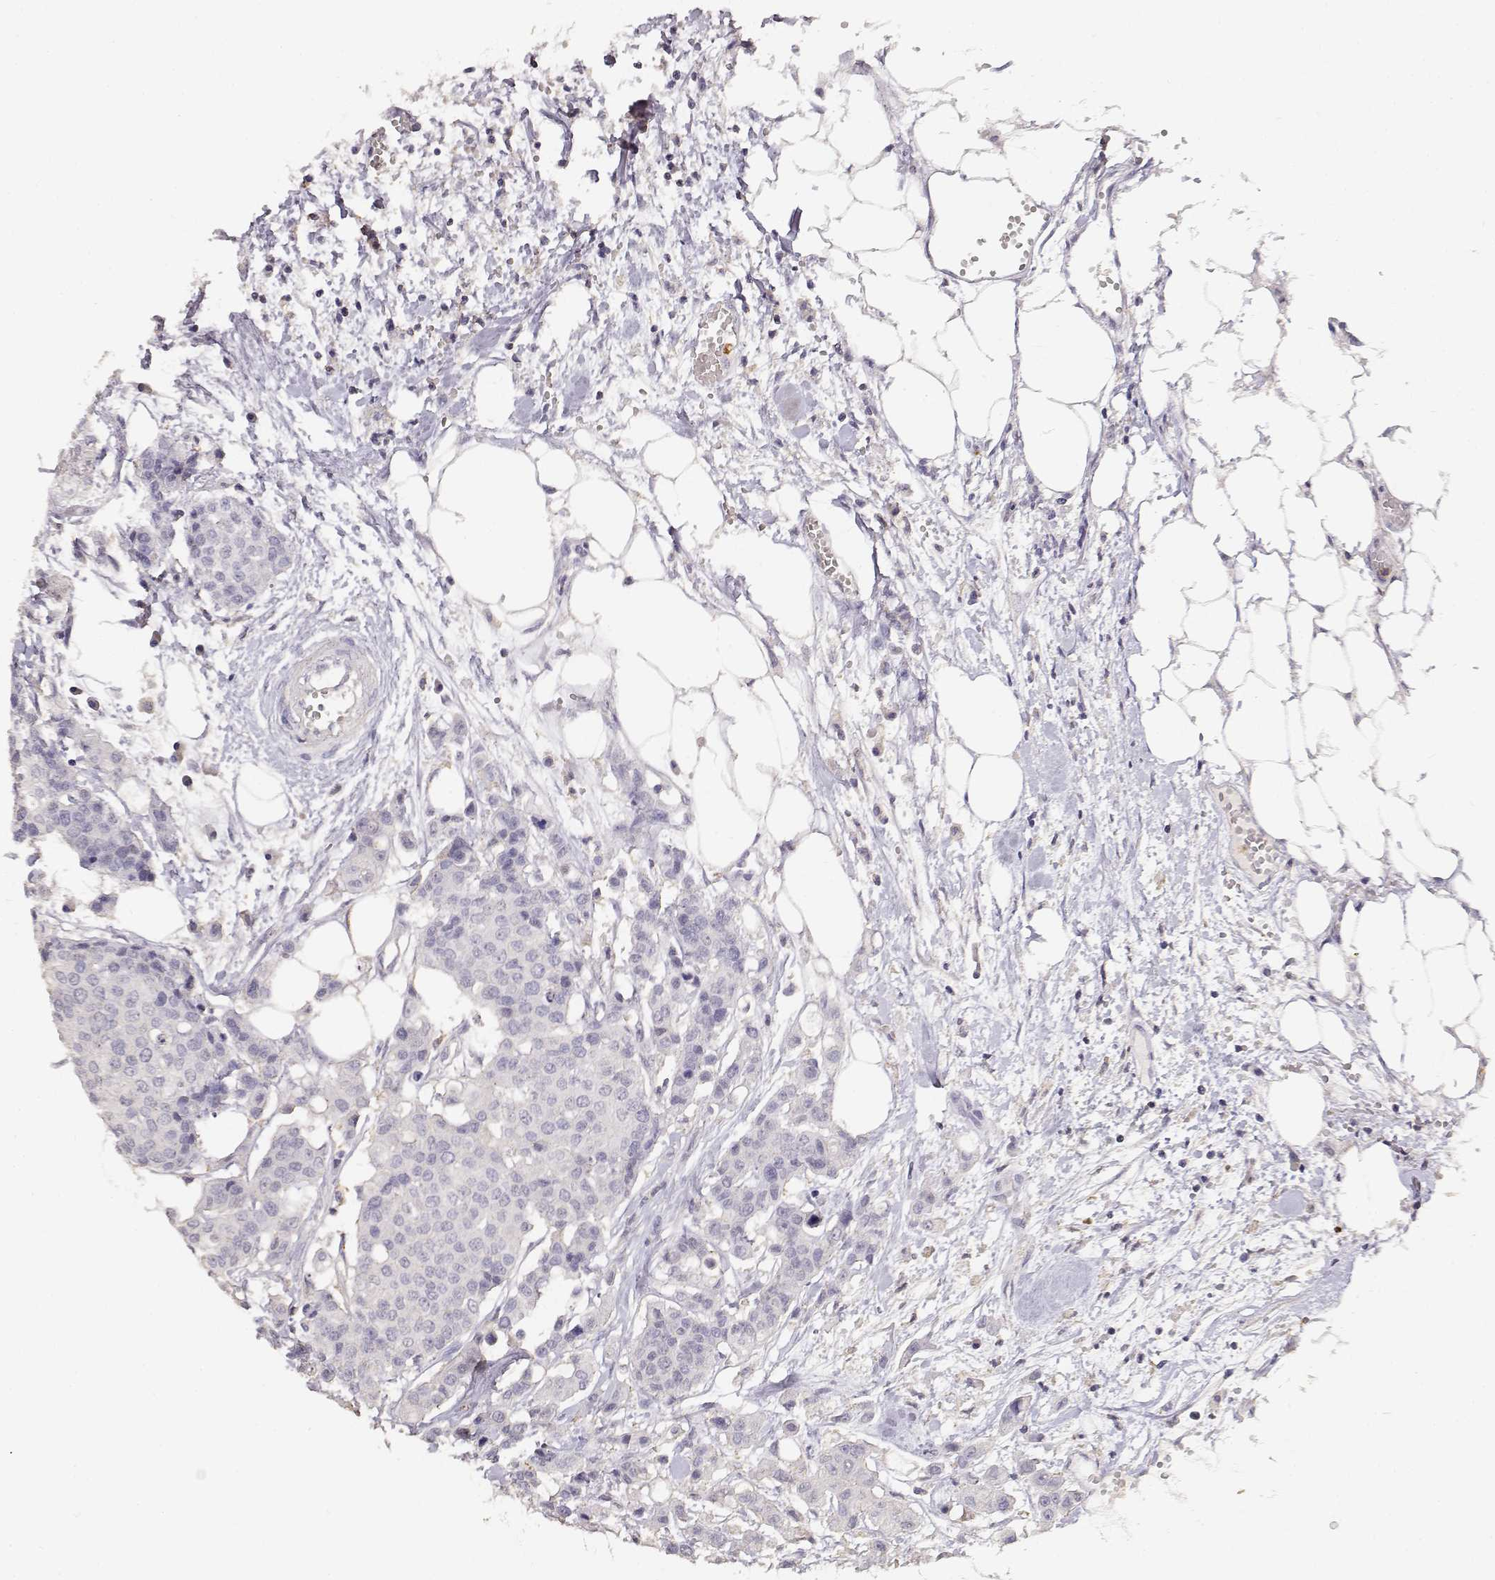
{"staining": {"intensity": "negative", "quantity": "none", "location": "none"}, "tissue": "carcinoid", "cell_type": "Tumor cells", "image_type": "cancer", "snomed": [{"axis": "morphology", "description": "Carcinoid, malignant, NOS"}, {"axis": "topography", "description": "Colon"}], "caption": "Tumor cells show no significant protein positivity in carcinoid.", "gene": "TNFRSF10C", "patient": {"sex": "male", "age": 81}}